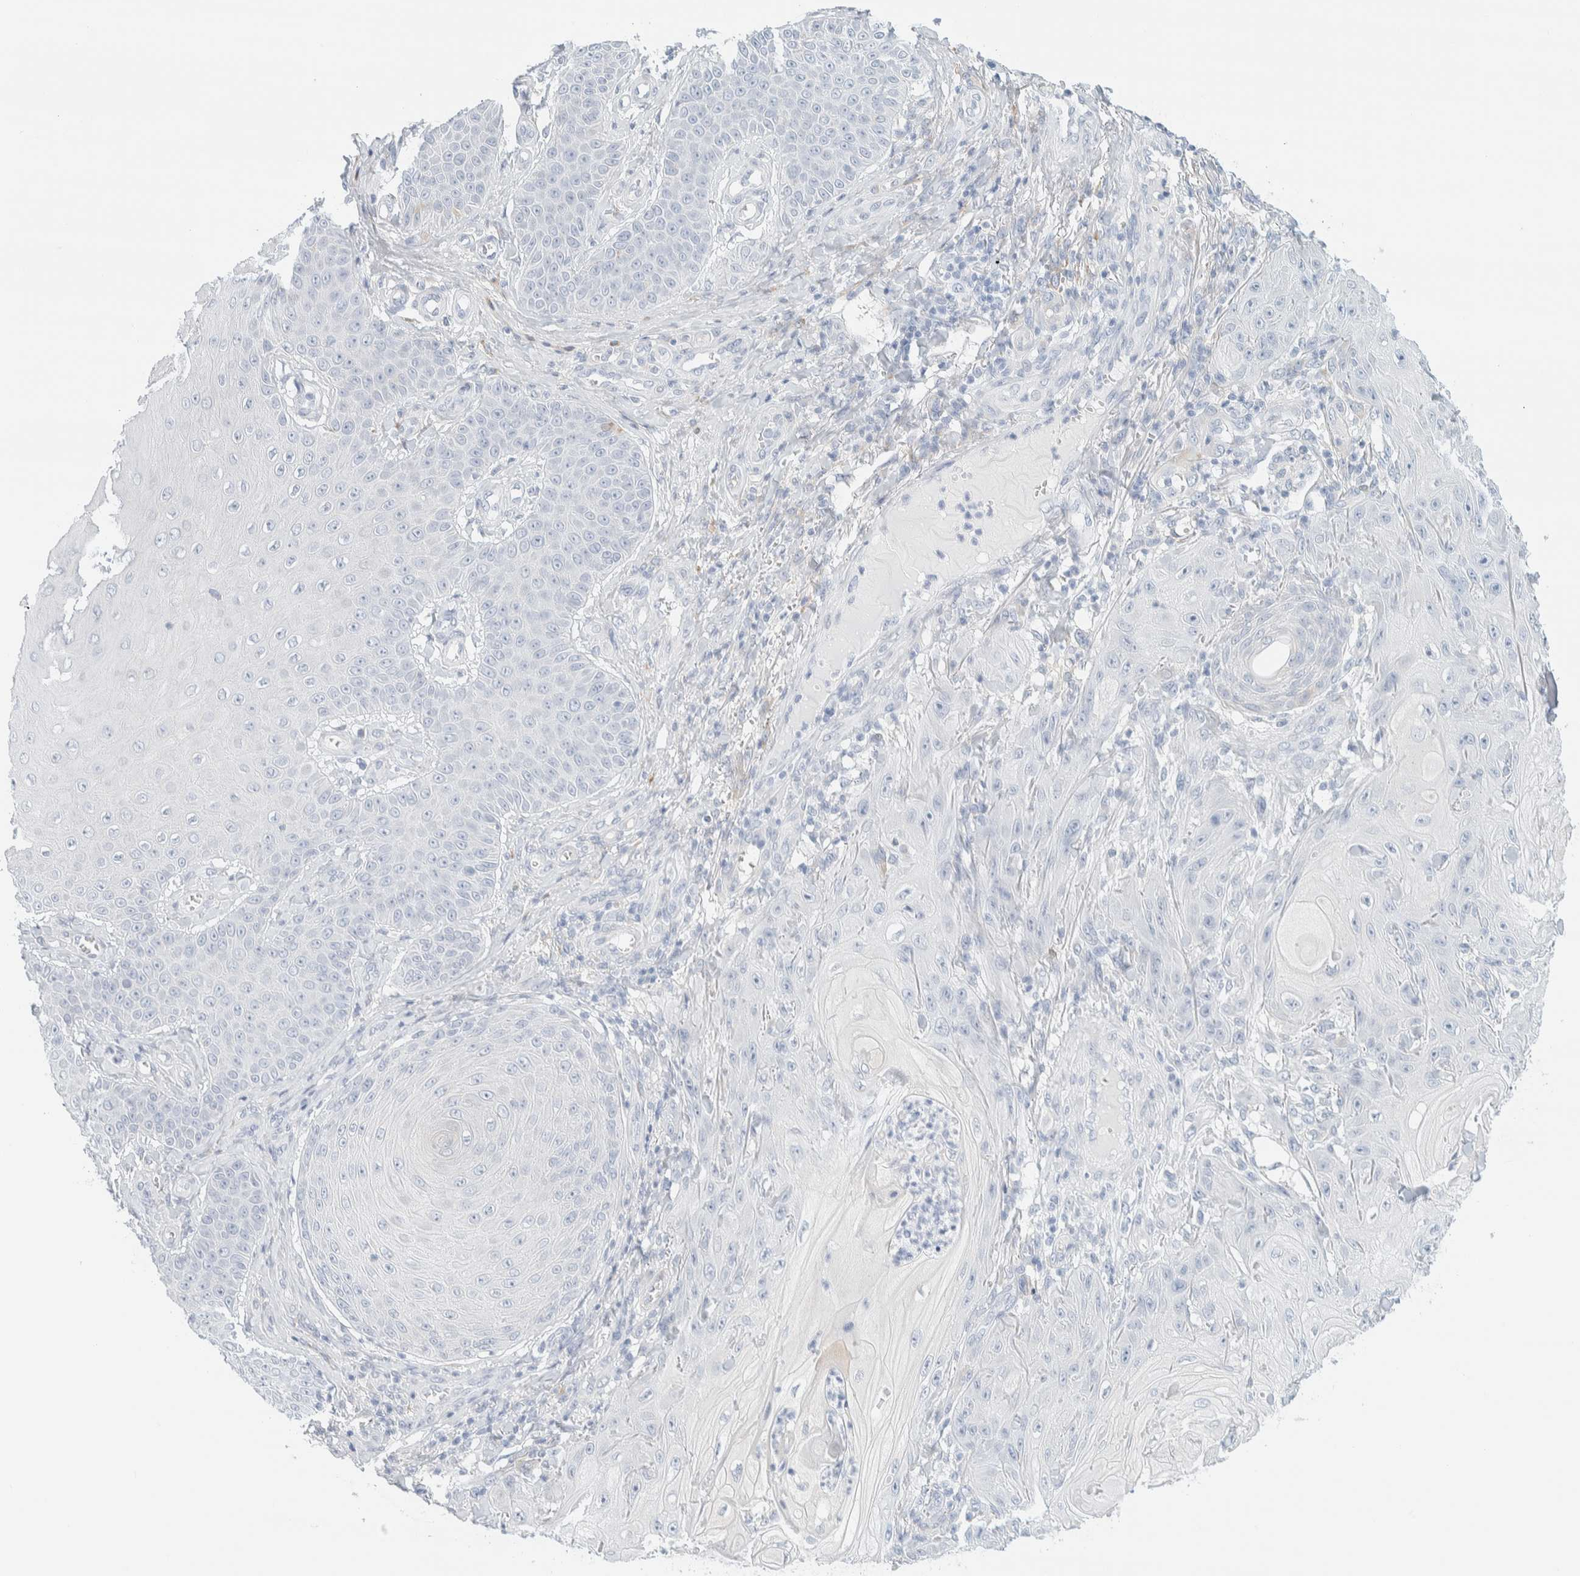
{"staining": {"intensity": "negative", "quantity": "none", "location": "none"}, "tissue": "skin cancer", "cell_type": "Tumor cells", "image_type": "cancer", "snomed": [{"axis": "morphology", "description": "Squamous cell carcinoma, NOS"}, {"axis": "topography", "description": "Skin"}], "caption": "IHC of human skin squamous cell carcinoma demonstrates no positivity in tumor cells.", "gene": "ATCAY", "patient": {"sex": "male", "age": 74}}